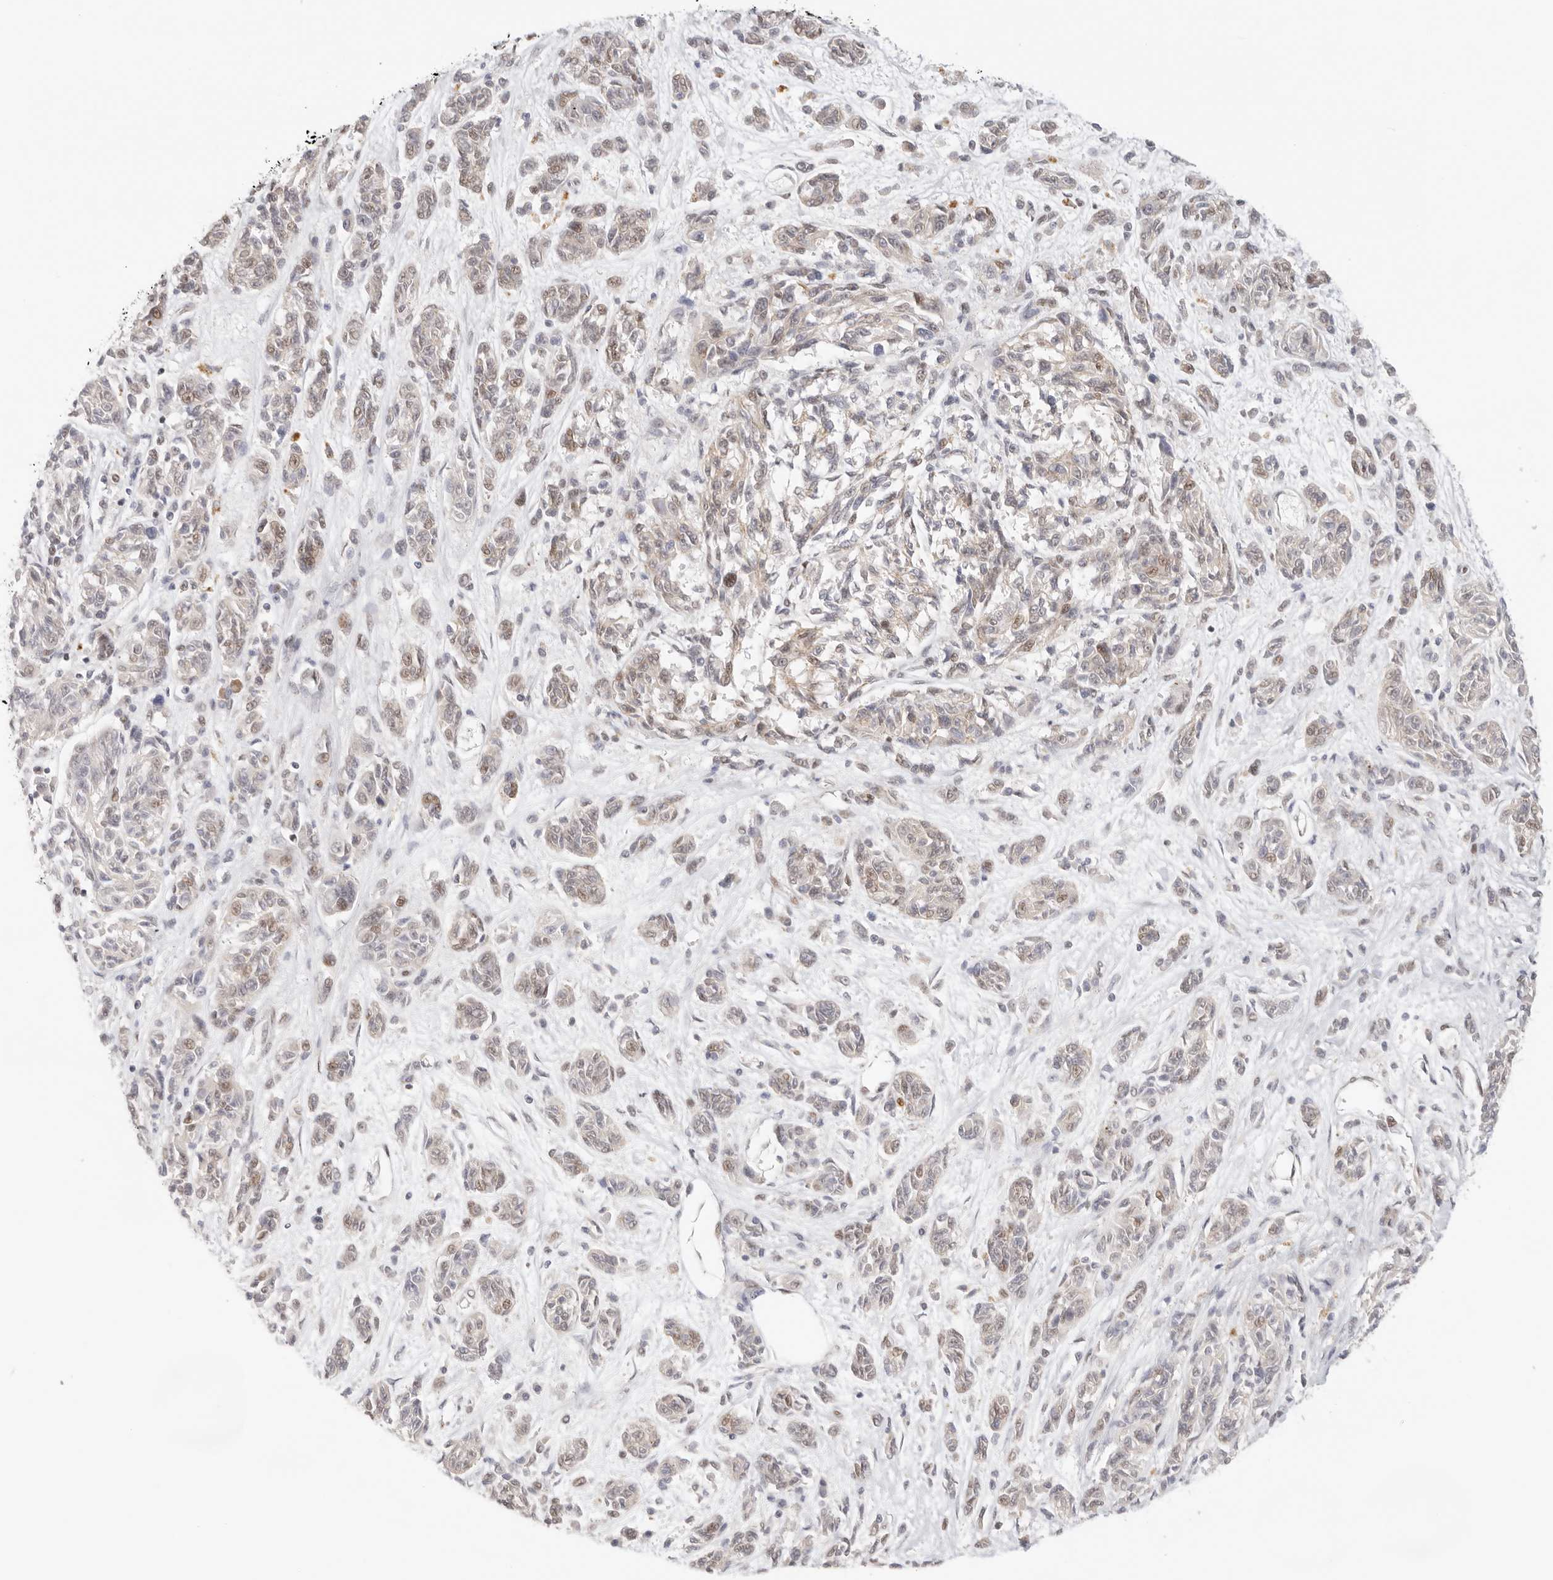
{"staining": {"intensity": "weak", "quantity": "<25%", "location": "nuclear"}, "tissue": "melanoma", "cell_type": "Tumor cells", "image_type": "cancer", "snomed": [{"axis": "morphology", "description": "Malignant melanoma, NOS"}, {"axis": "topography", "description": "Skin"}], "caption": "High power microscopy micrograph of an immunohistochemistry photomicrograph of melanoma, revealing no significant positivity in tumor cells. Nuclei are stained in blue.", "gene": "HOXC5", "patient": {"sex": "male", "age": 53}}